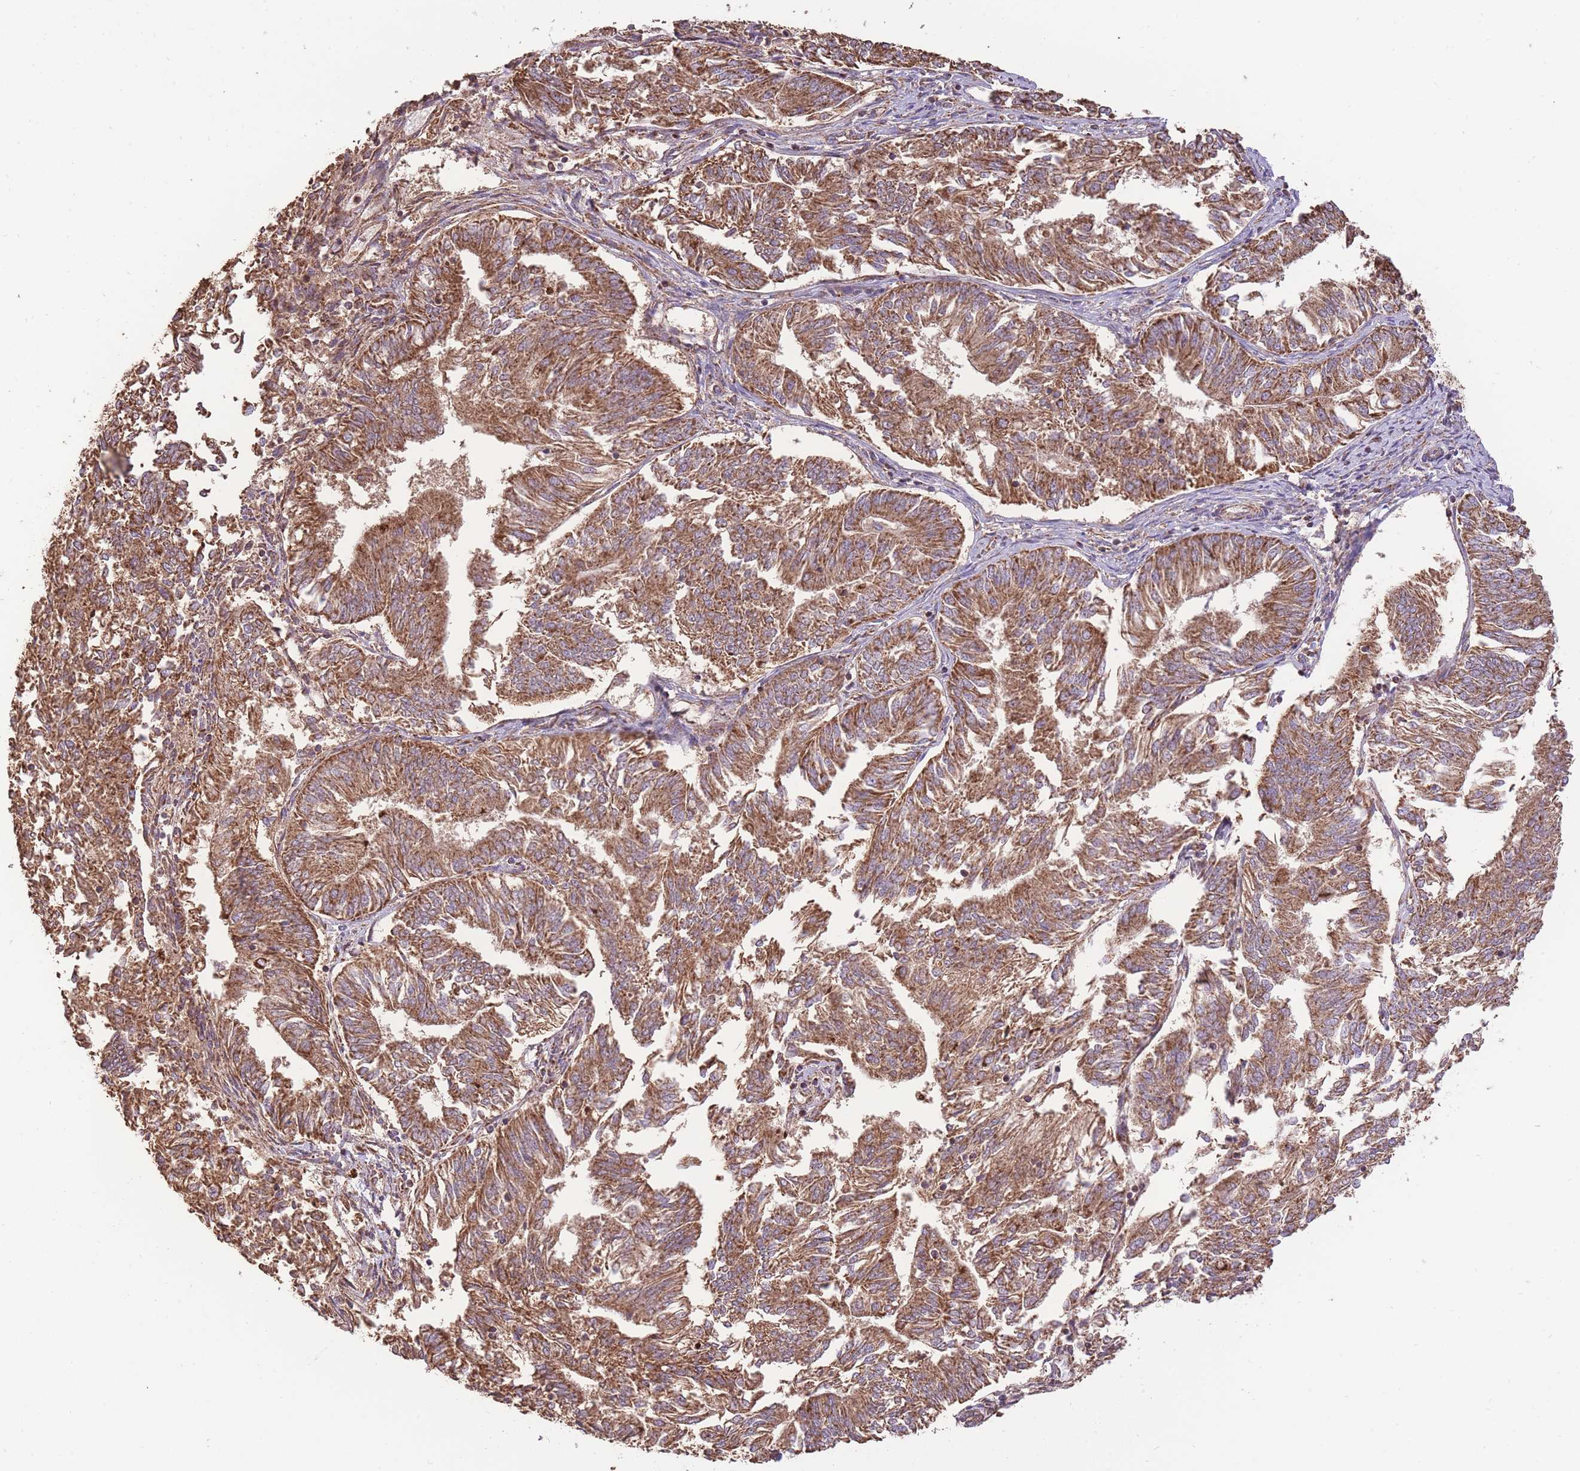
{"staining": {"intensity": "strong", "quantity": ">75%", "location": "cytoplasmic/membranous"}, "tissue": "endometrial cancer", "cell_type": "Tumor cells", "image_type": "cancer", "snomed": [{"axis": "morphology", "description": "Adenocarcinoma, NOS"}, {"axis": "topography", "description": "Endometrium"}], "caption": "Tumor cells display high levels of strong cytoplasmic/membranous expression in approximately >75% of cells in human endometrial adenocarcinoma.", "gene": "PREP", "patient": {"sex": "female", "age": 58}}